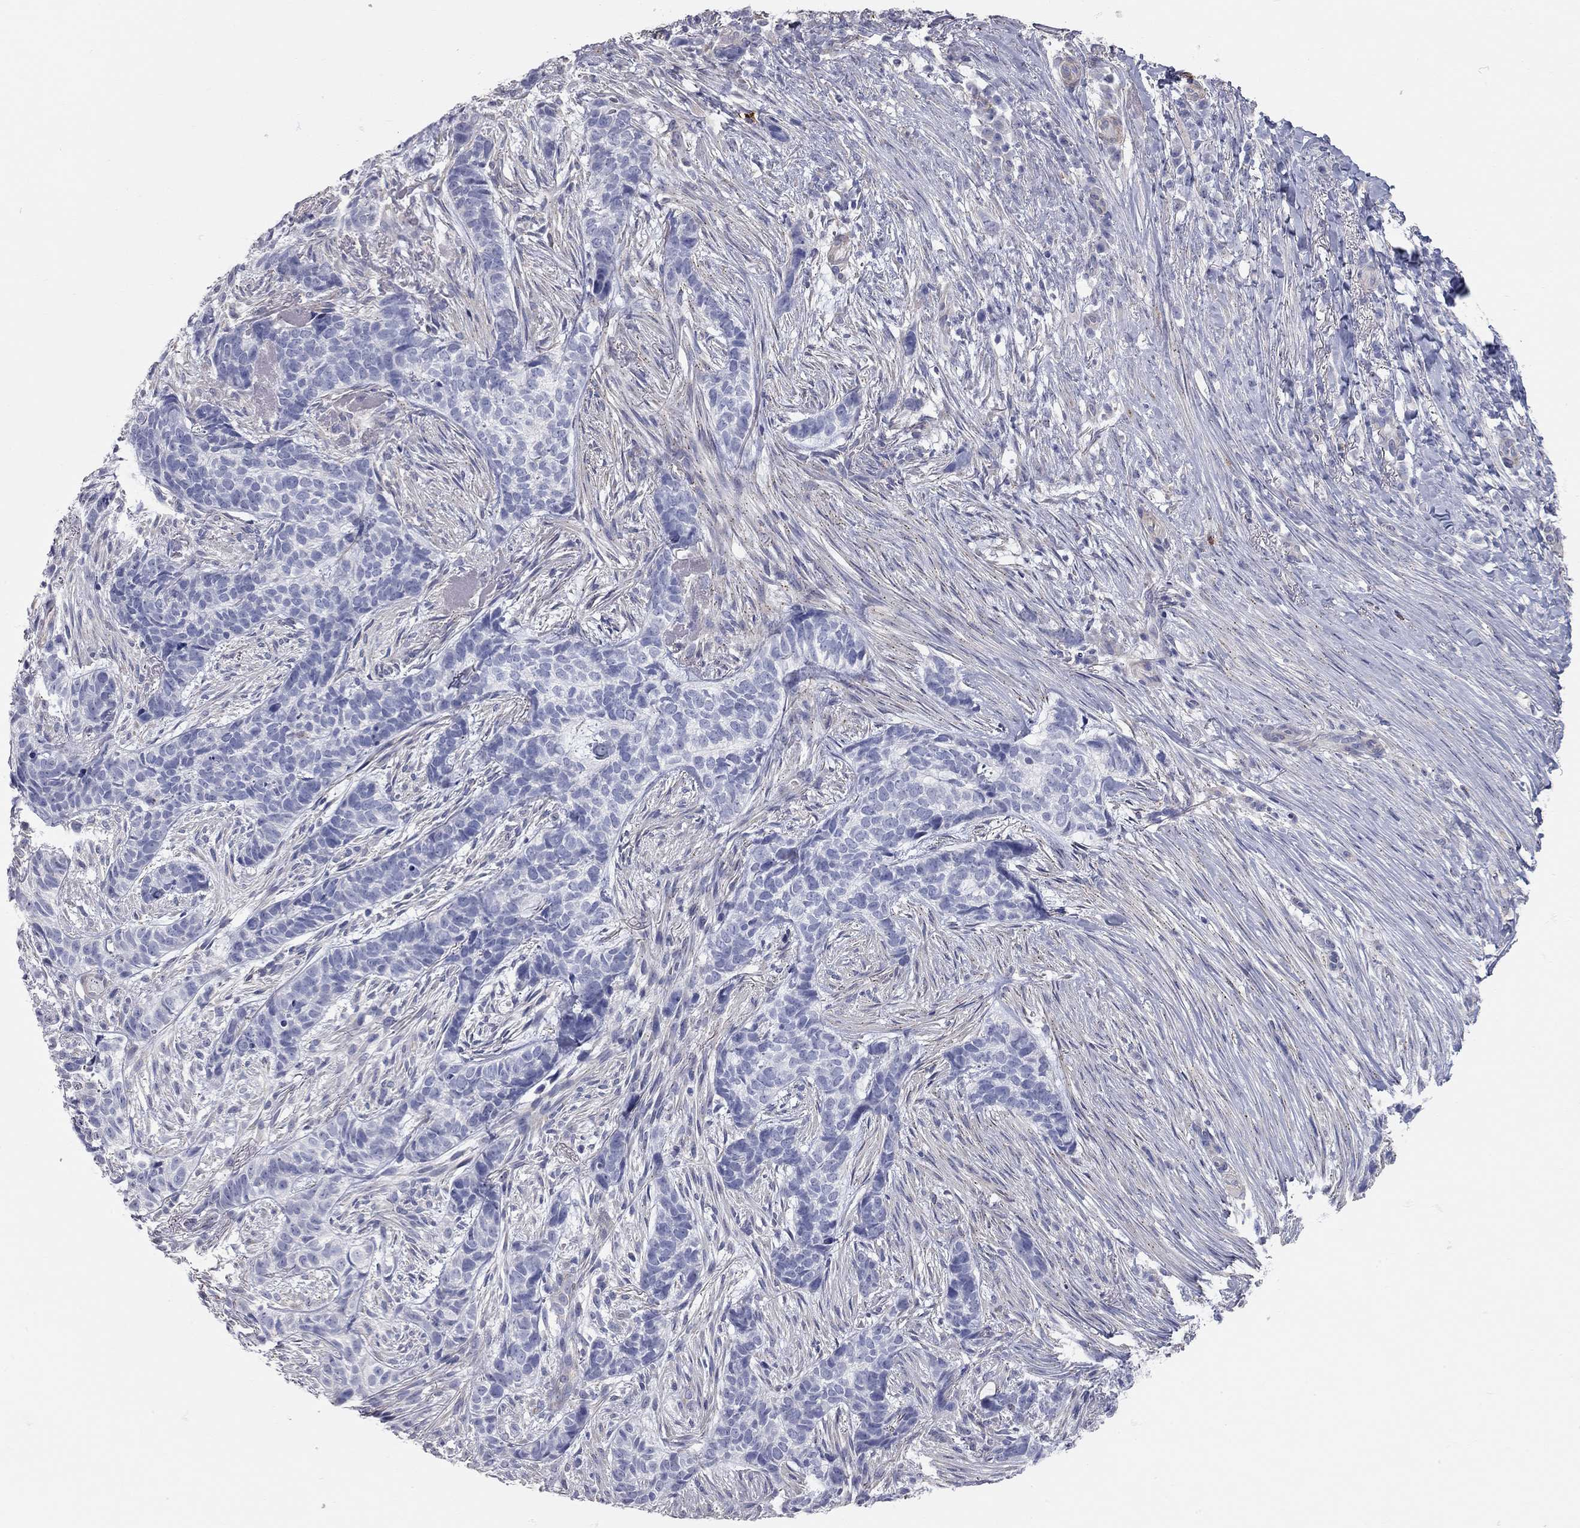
{"staining": {"intensity": "negative", "quantity": "none", "location": "none"}, "tissue": "skin cancer", "cell_type": "Tumor cells", "image_type": "cancer", "snomed": [{"axis": "morphology", "description": "Basal cell carcinoma"}, {"axis": "topography", "description": "Skin"}], "caption": "A micrograph of skin basal cell carcinoma stained for a protein shows no brown staining in tumor cells.", "gene": "C10orf90", "patient": {"sex": "female", "age": 69}}